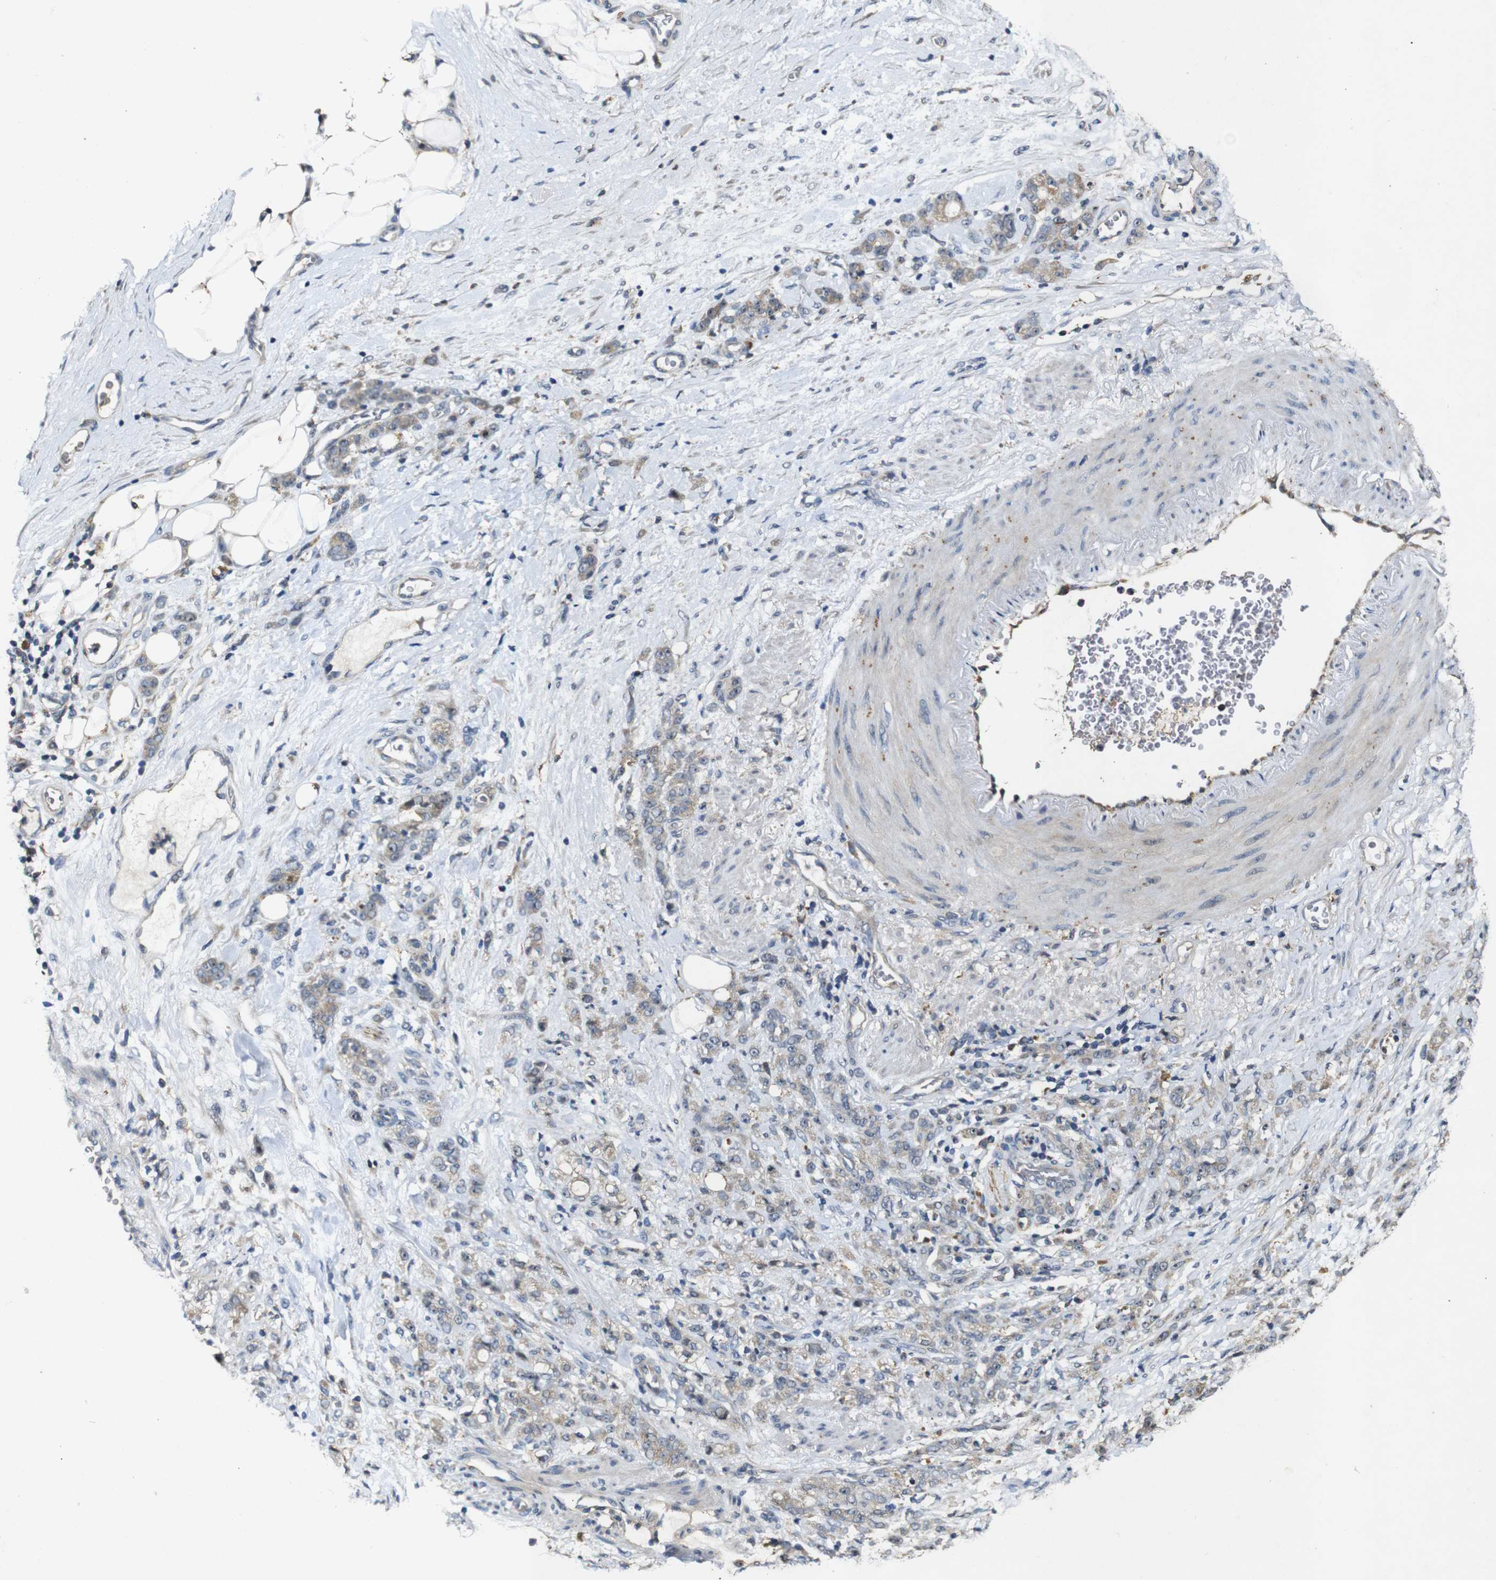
{"staining": {"intensity": "weak", "quantity": ">75%", "location": "cytoplasmic/membranous"}, "tissue": "stomach cancer", "cell_type": "Tumor cells", "image_type": "cancer", "snomed": [{"axis": "morphology", "description": "Adenocarcinoma, NOS"}, {"axis": "topography", "description": "Stomach"}], "caption": "Weak cytoplasmic/membranous staining for a protein is appreciated in about >75% of tumor cells of stomach cancer using immunohistochemistry (IHC).", "gene": "MAGI2", "patient": {"sex": "male", "age": 82}}